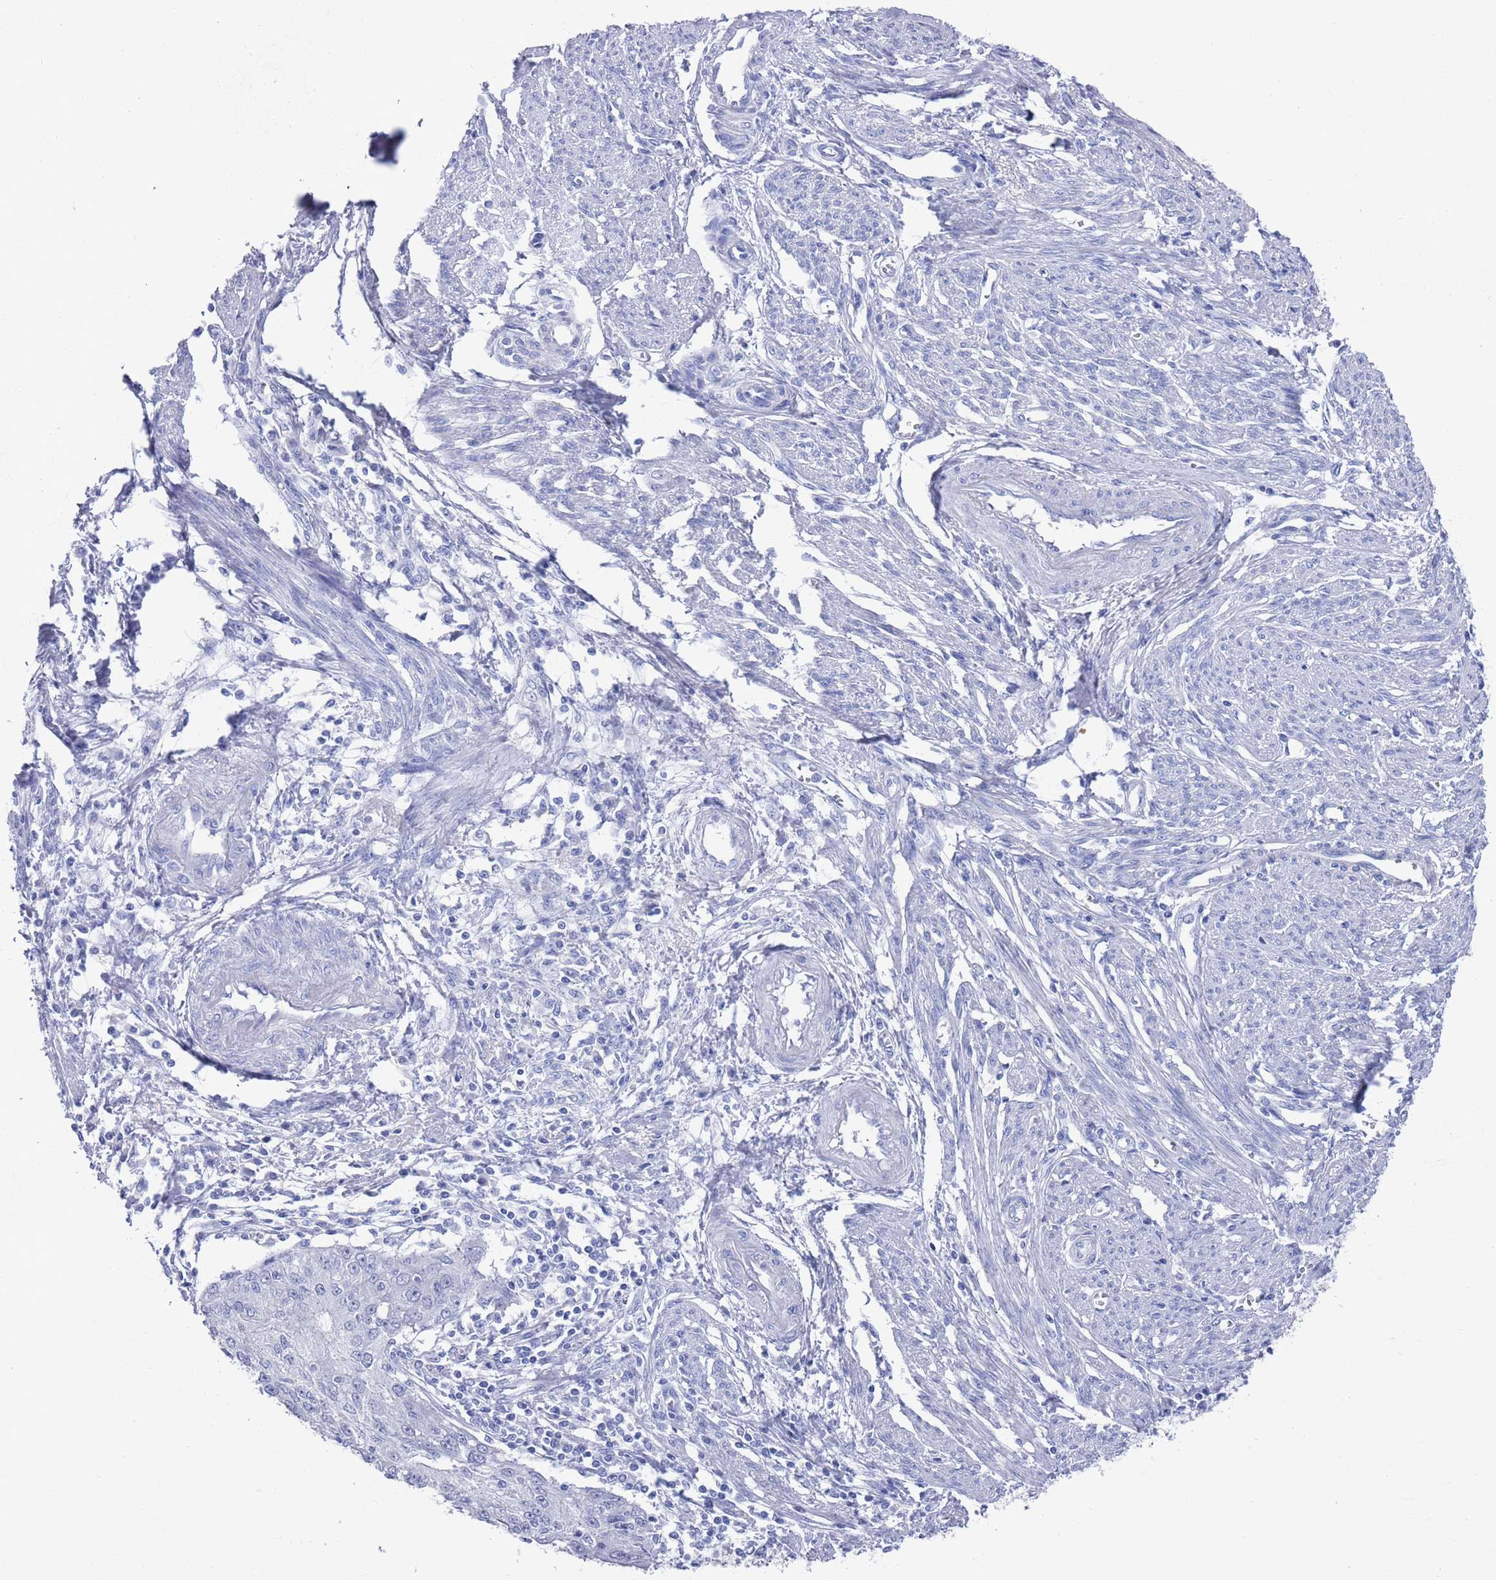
{"staining": {"intensity": "negative", "quantity": "none", "location": "none"}, "tissue": "endometrial cancer", "cell_type": "Tumor cells", "image_type": "cancer", "snomed": [{"axis": "morphology", "description": "Adenocarcinoma, NOS"}, {"axis": "topography", "description": "Endometrium"}], "caption": "This is an immunohistochemistry histopathology image of endometrial adenocarcinoma. There is no expression in tumor cells.", "gene": "MTMR2", "patient": {"sex": "female", "age": 56}}